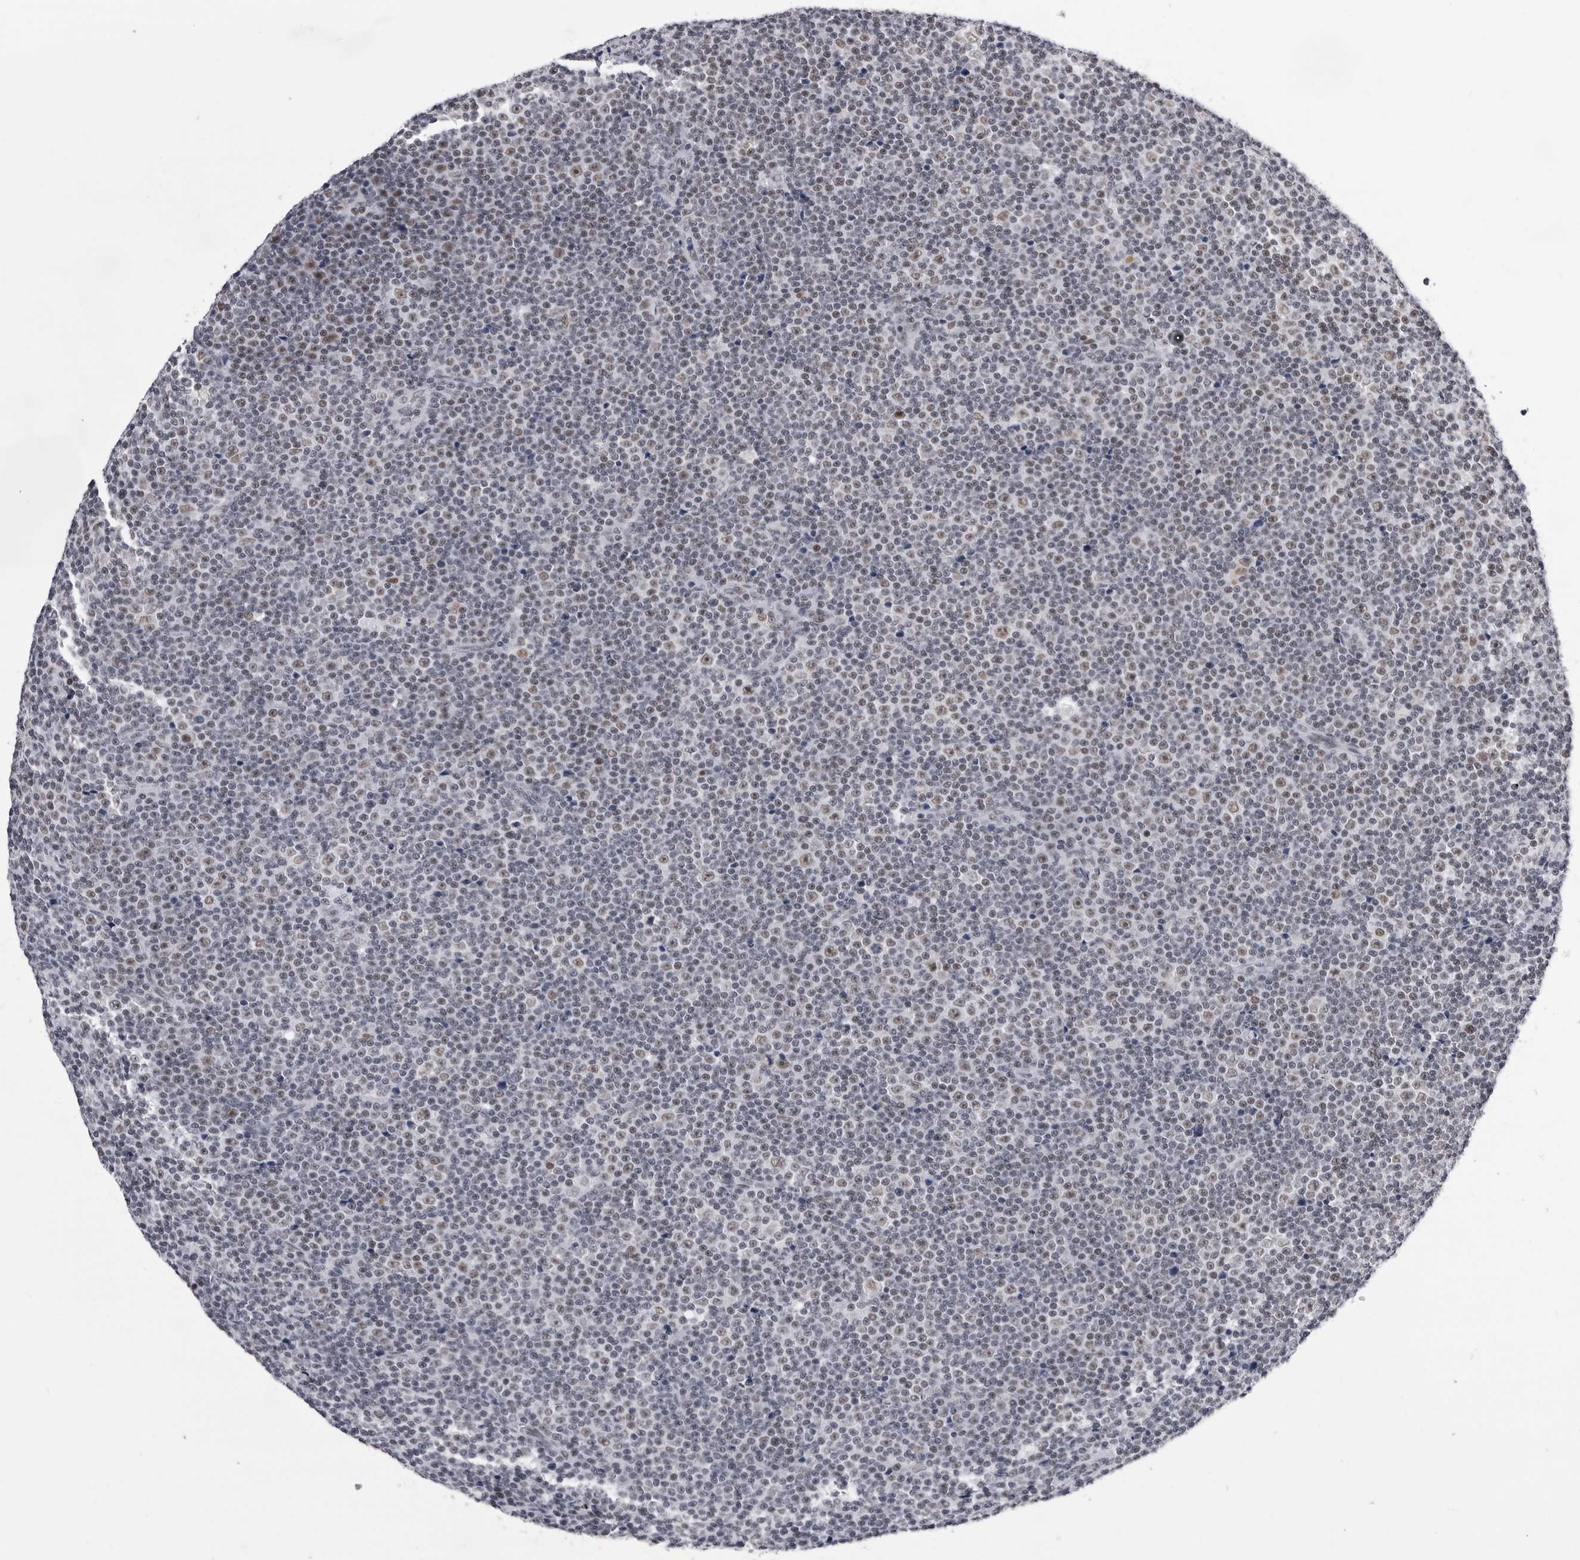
{"staining": {"intensity": "weak", "quantity": "25%-75%", "location": "nuclear"}, "tissue": "lymphoma", "cell_type": "Tumor cells", "image_type": "cancer", "snomed": [{"axis": "morphology", "description": "Malignant lymphoma, non-Hodgkin's type, Low grade"}, {"axis": "topography", "description": "Lymph node"}], "caption": "This image demonstrates immunohistochemistry (IHC) staining of human lymphoma, with low weak nuclear expression in approximately 25%-75% of tumor cells.", "gene": "SF3B4", "patient": {"sex": "female", "age": 67}}